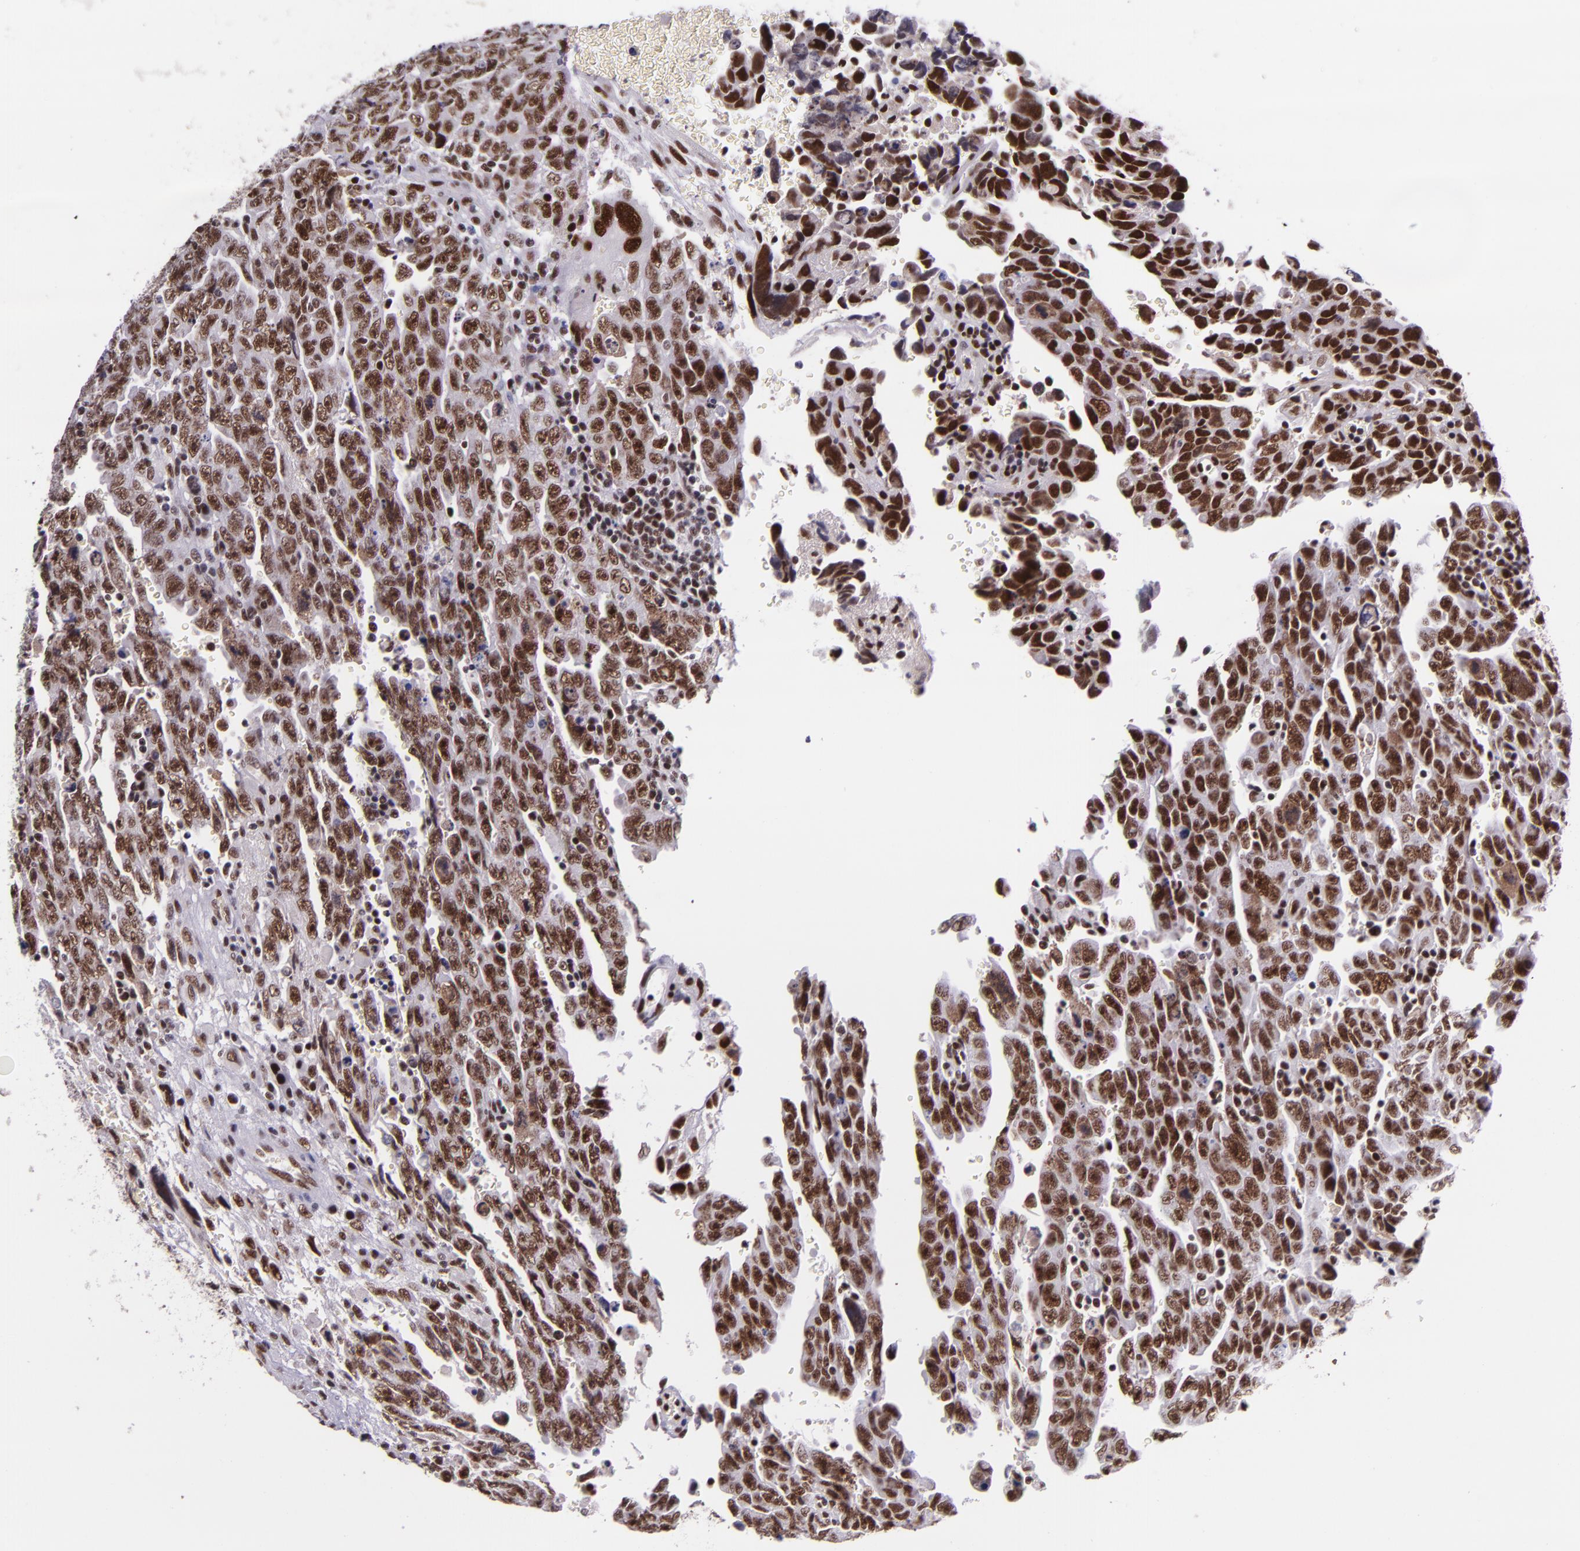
{"staining": {"intensity": "strong", "quantity": ">75%", "location": "nuclear"}, "tissue": "testis cancer", "cell_type": "Tumor cells", "image_type": "cancer", "snomed": [{"axis": "morphology", "description": "Carcinoma, Embryonal, NOS"}, {"axis": "topography", "description": "Testis"}], "caption": "Immunohistochemistry (DAB (3,3'-diaminobenzidine)) staining of testis cancer reveals strong nuclear protein positivity in about >75% of tumor cells.", "gene": "GPKOW", "patient": {"sex": "male", "age": 28}}